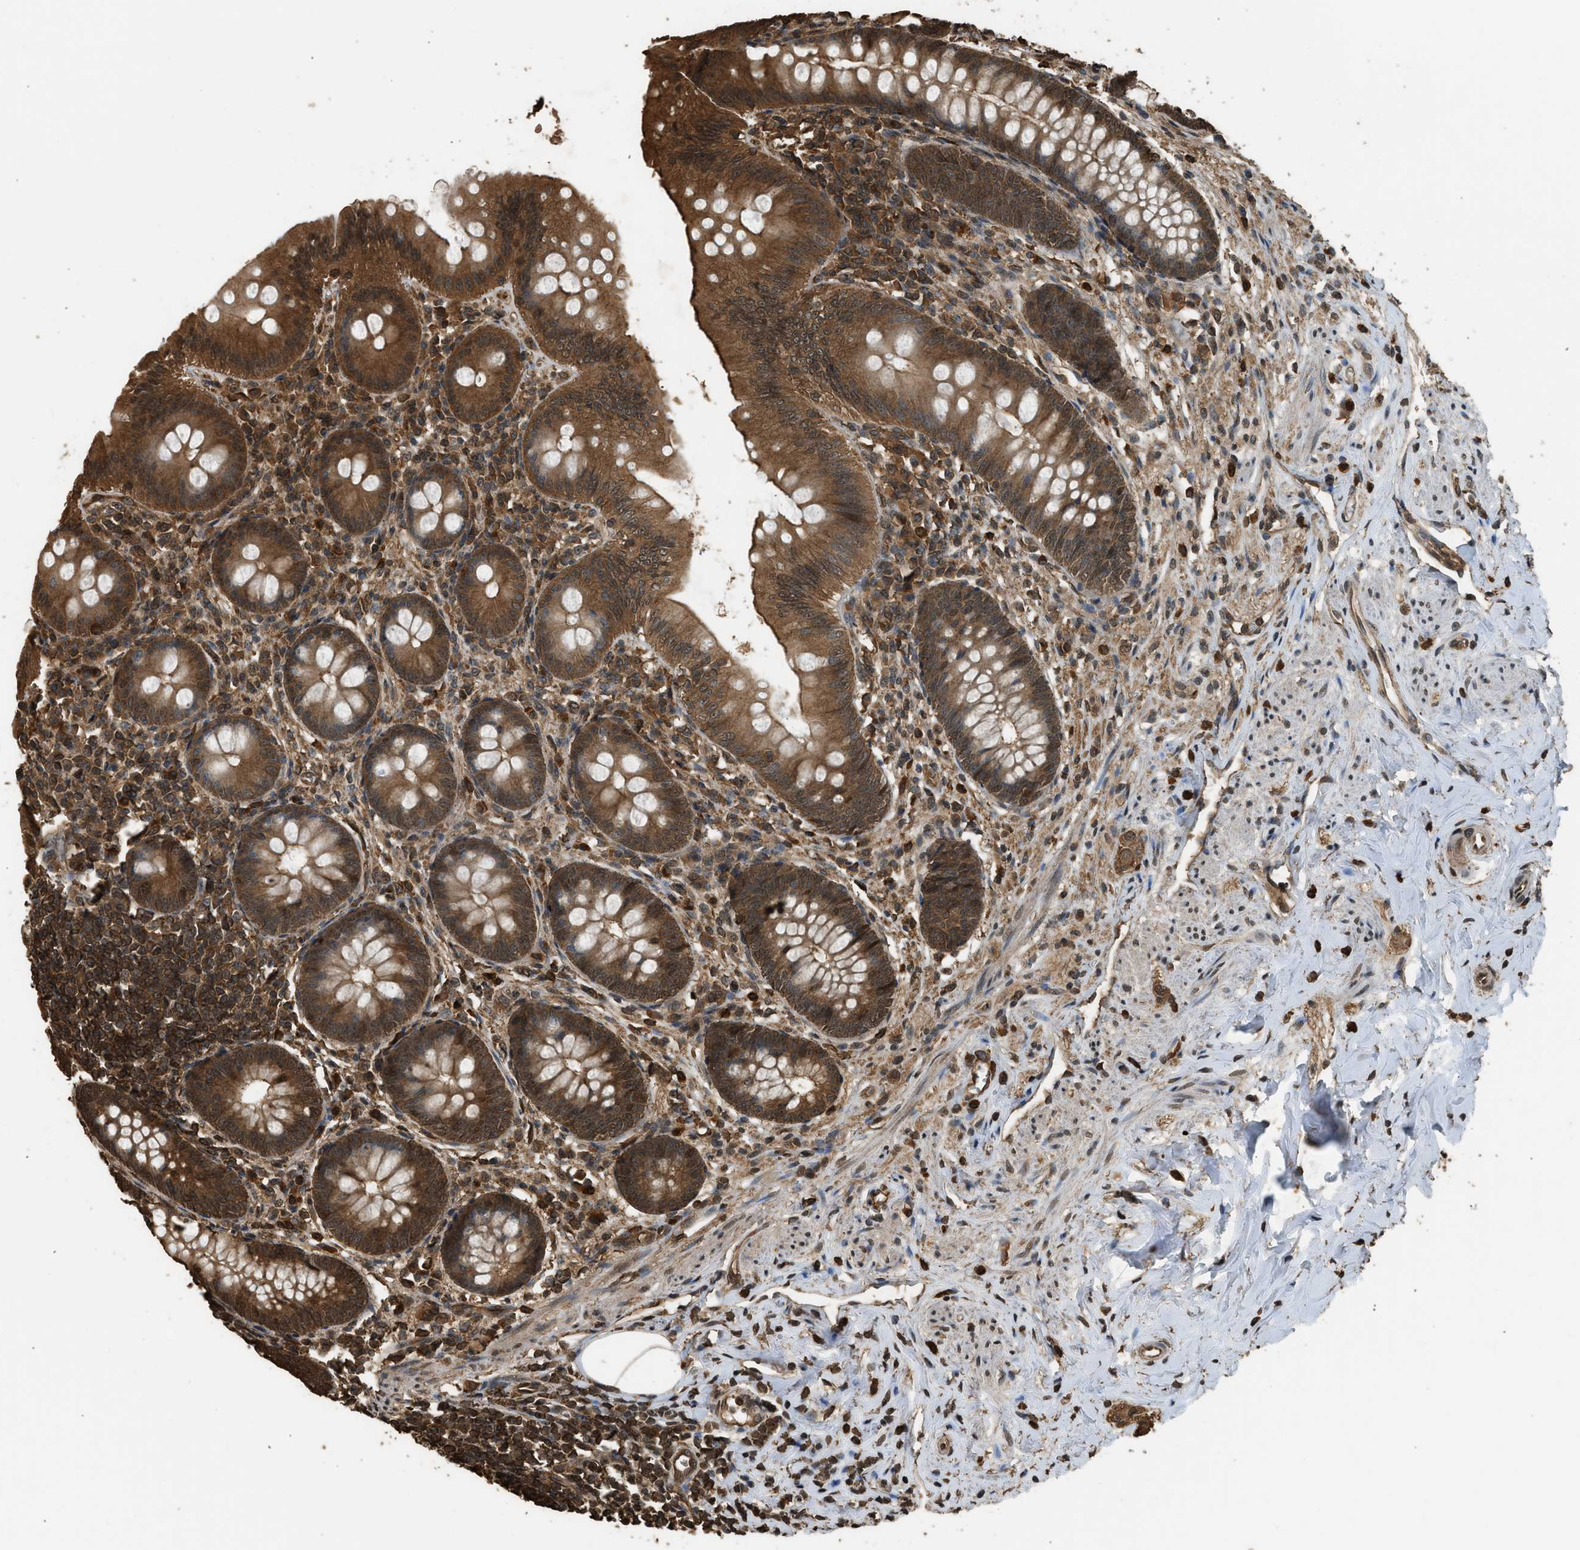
{"staining": {"intensity": "strong", "quantity": ">75%", "location": "cytoplasmic/membranous,nuclear"}, "tissue": "appendix", "cell_type": "Glandular cells", "image_type": "normal", "snomed": [{"axis": "morphology", "description": "Normal tissue, NOS"}, {"axis": "topography", "description": "Appendix"}], "caption": "Strong cytoplasmic/membranous,nuclear staining is seen in about >75% of glandular cells in normal appendix.", "gene": "MYBL2", "patient": {"sex": "male", "age": 56}}